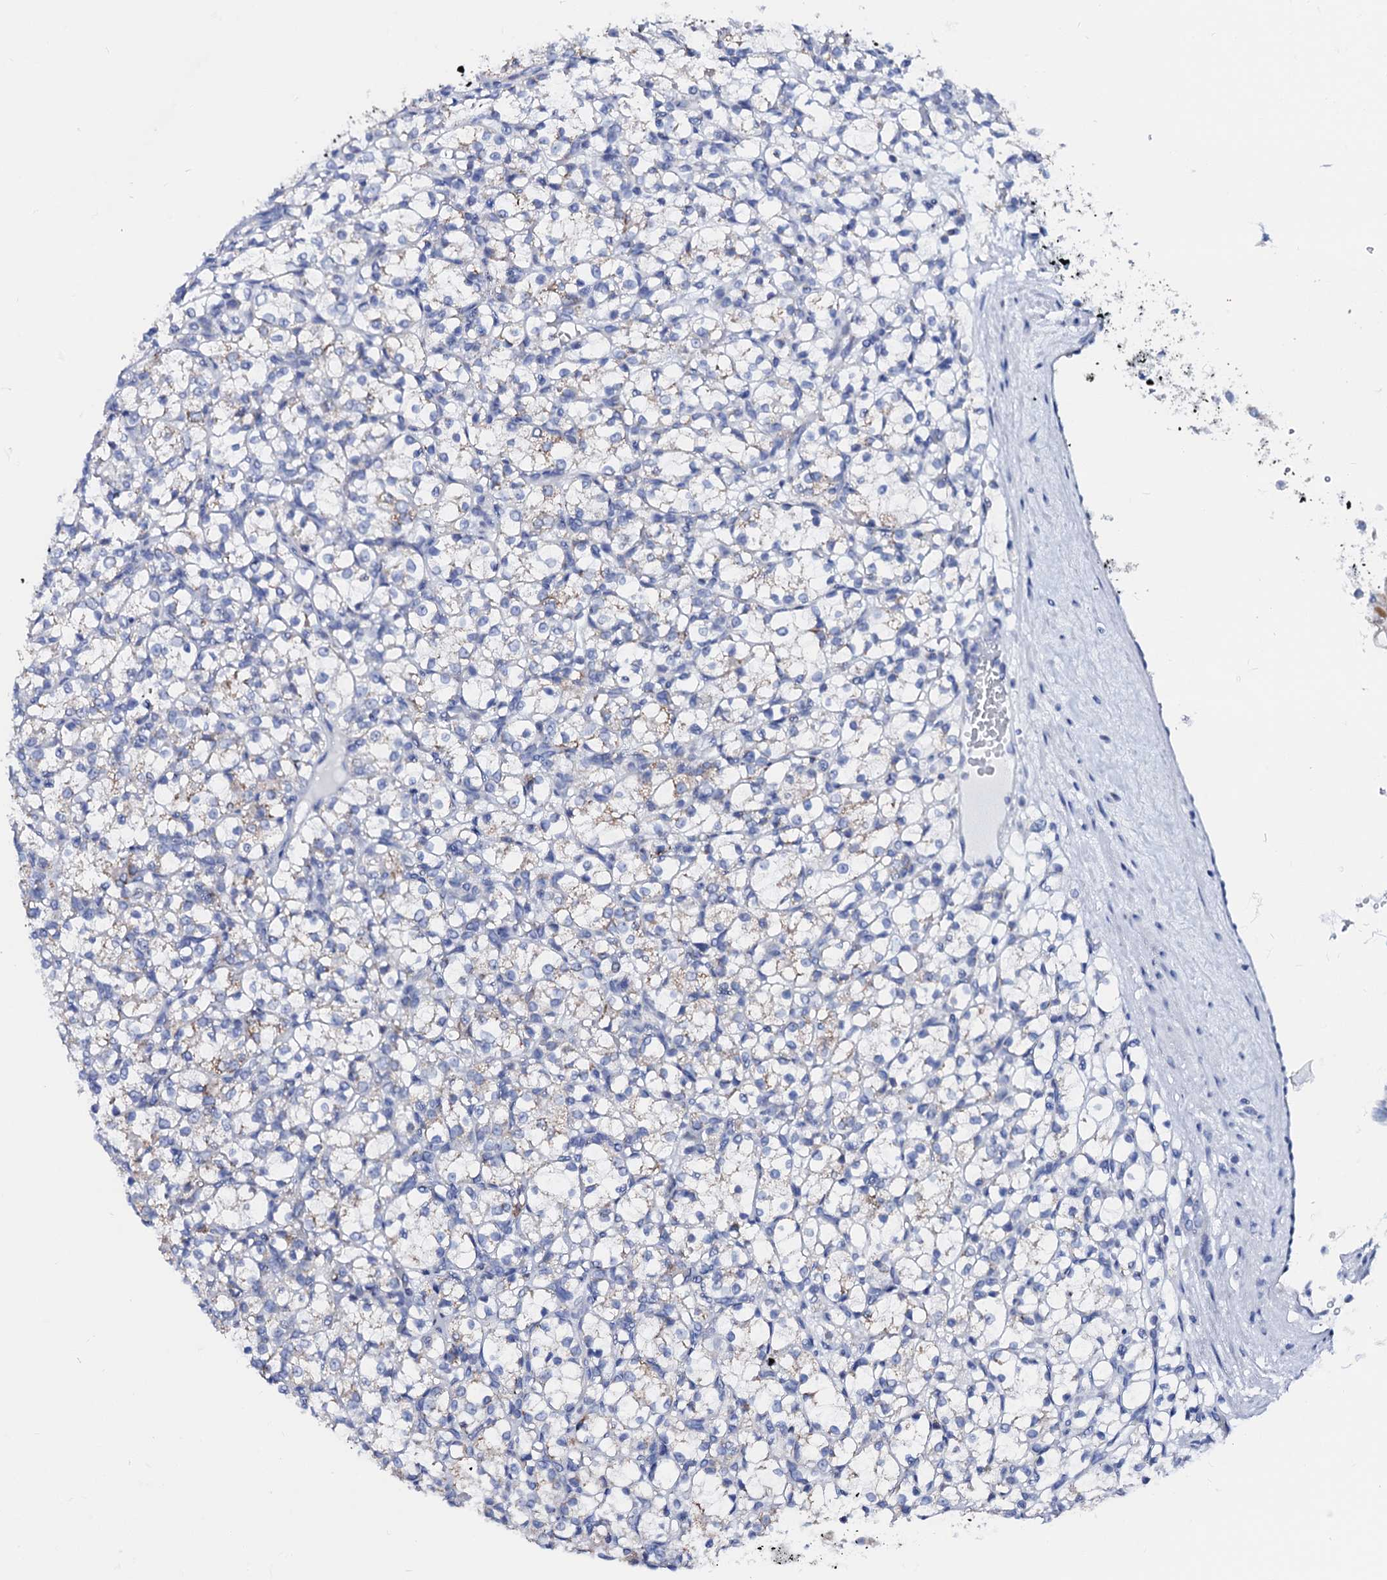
{"staining": {"intensity": "weak", "quantity": "<25%", "location": "cytoplasmic/membranous"}, "tissue": "renal cancer", "cell_type": "Tumor cells", "image_type": "cancer", "snomed": [{"axis": "morphology", "description": "Adenocarcinoma, NOS"}, {"axis": "topography", "description": "Kidney"}], "caption": "The micrograph demonstrates no significant expression in tumor cells of adenocarcinoma (renal).", "gene": "ACADSB", "patient": {"sex": "female", "age": 69}}